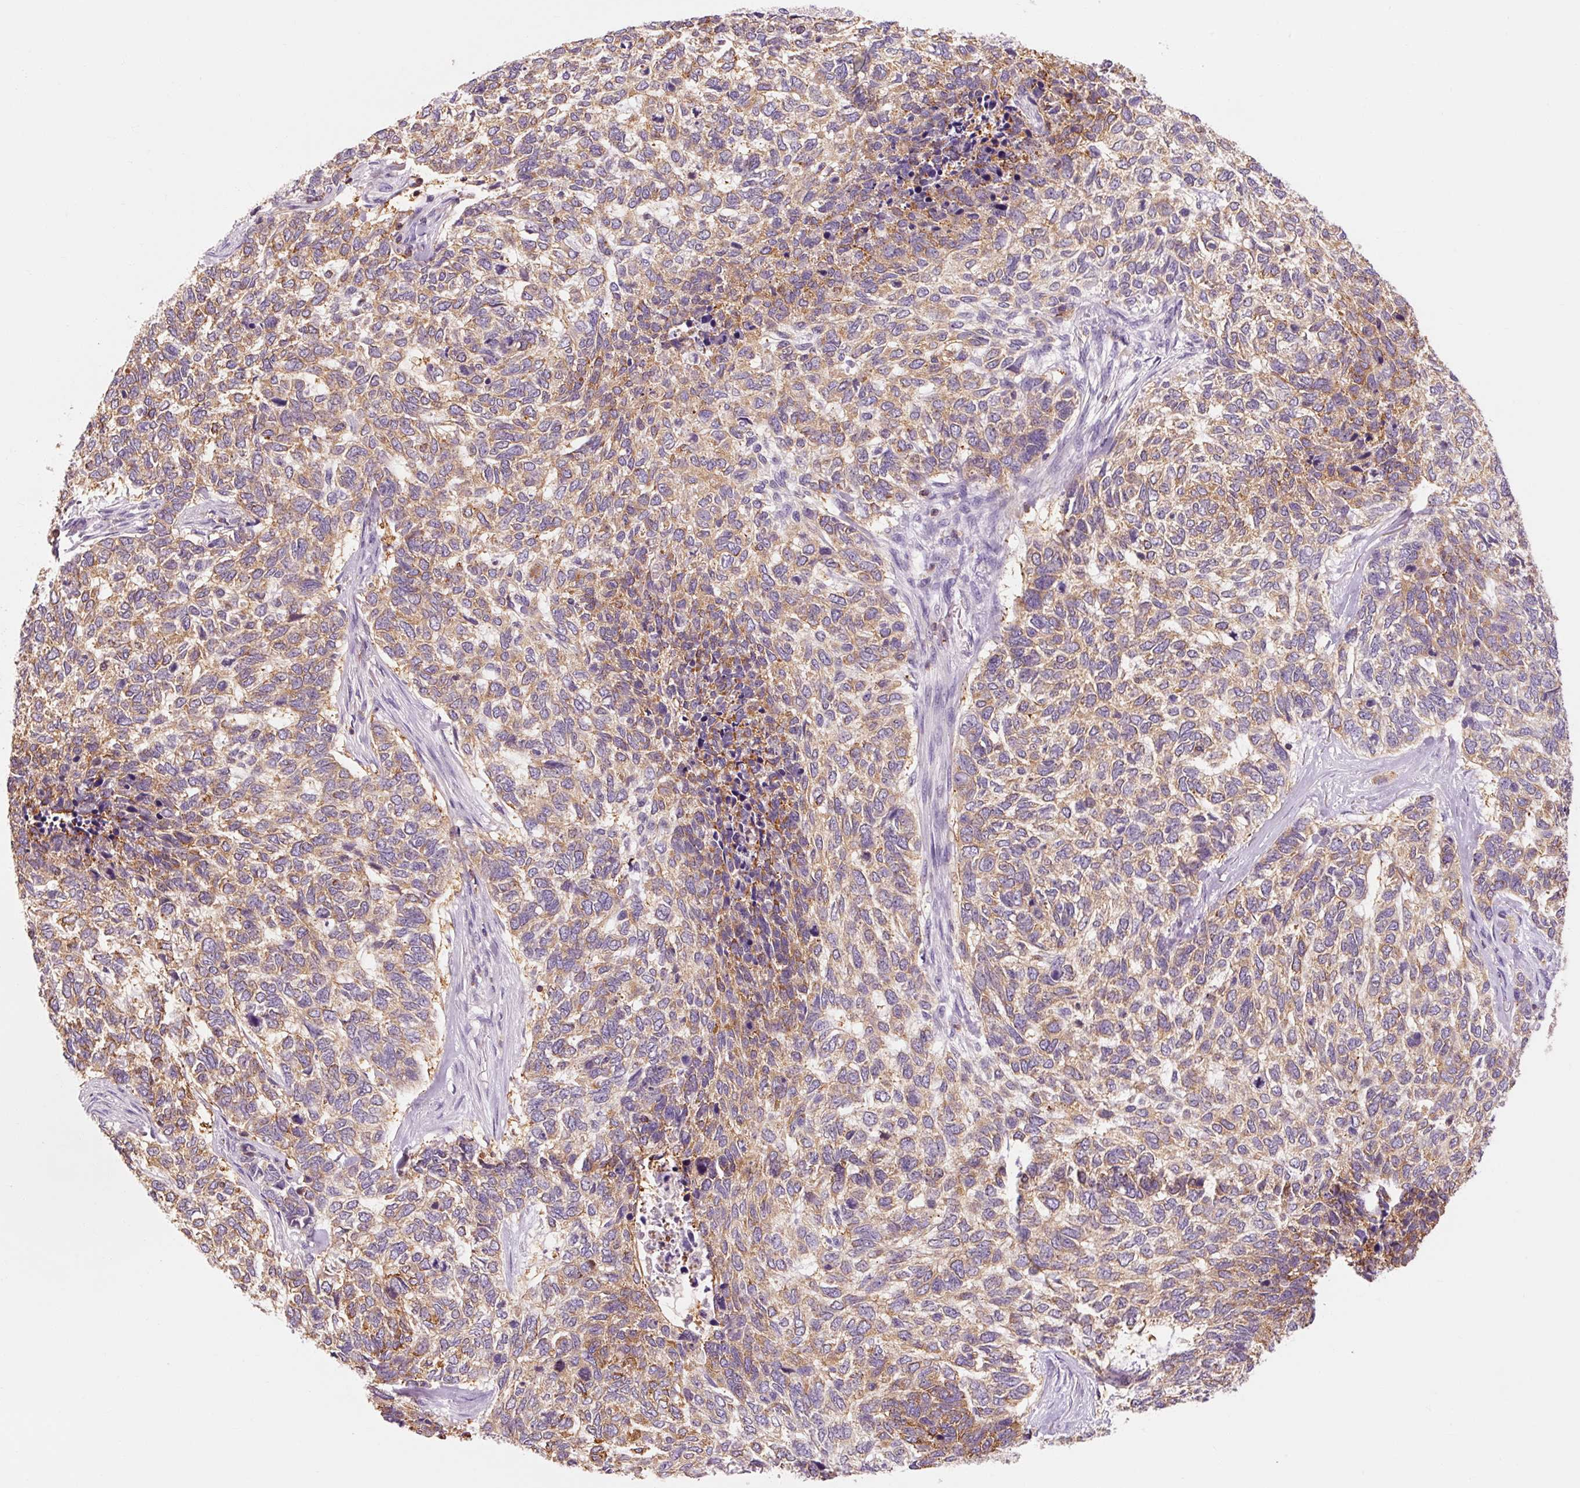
{"staining": {"intensity": "moderate", "quantity": ">75%", "location": "cytoplasmic/membranous"}, "tissue": "skin cancer", "cell_type": "Tumor cells", "image_type": "cancer", "snomed": [{"axis": "morphology", "description": "Basal cell carcinoma"}, {"axis": "topography", "description": "Skin"}], "caption": "A histopathology image of skin cancer (basal cell carcinoma) stained for a protein exhibits moderate cytoplasmic/membranous brown staining in tumor cells. (DAB (3,3'-diaminobenzidine) = brown stain, brightfield microscopy at high magnification).", "gene": "OR8K1", "patient": {"sex": "female", "age": 65}}